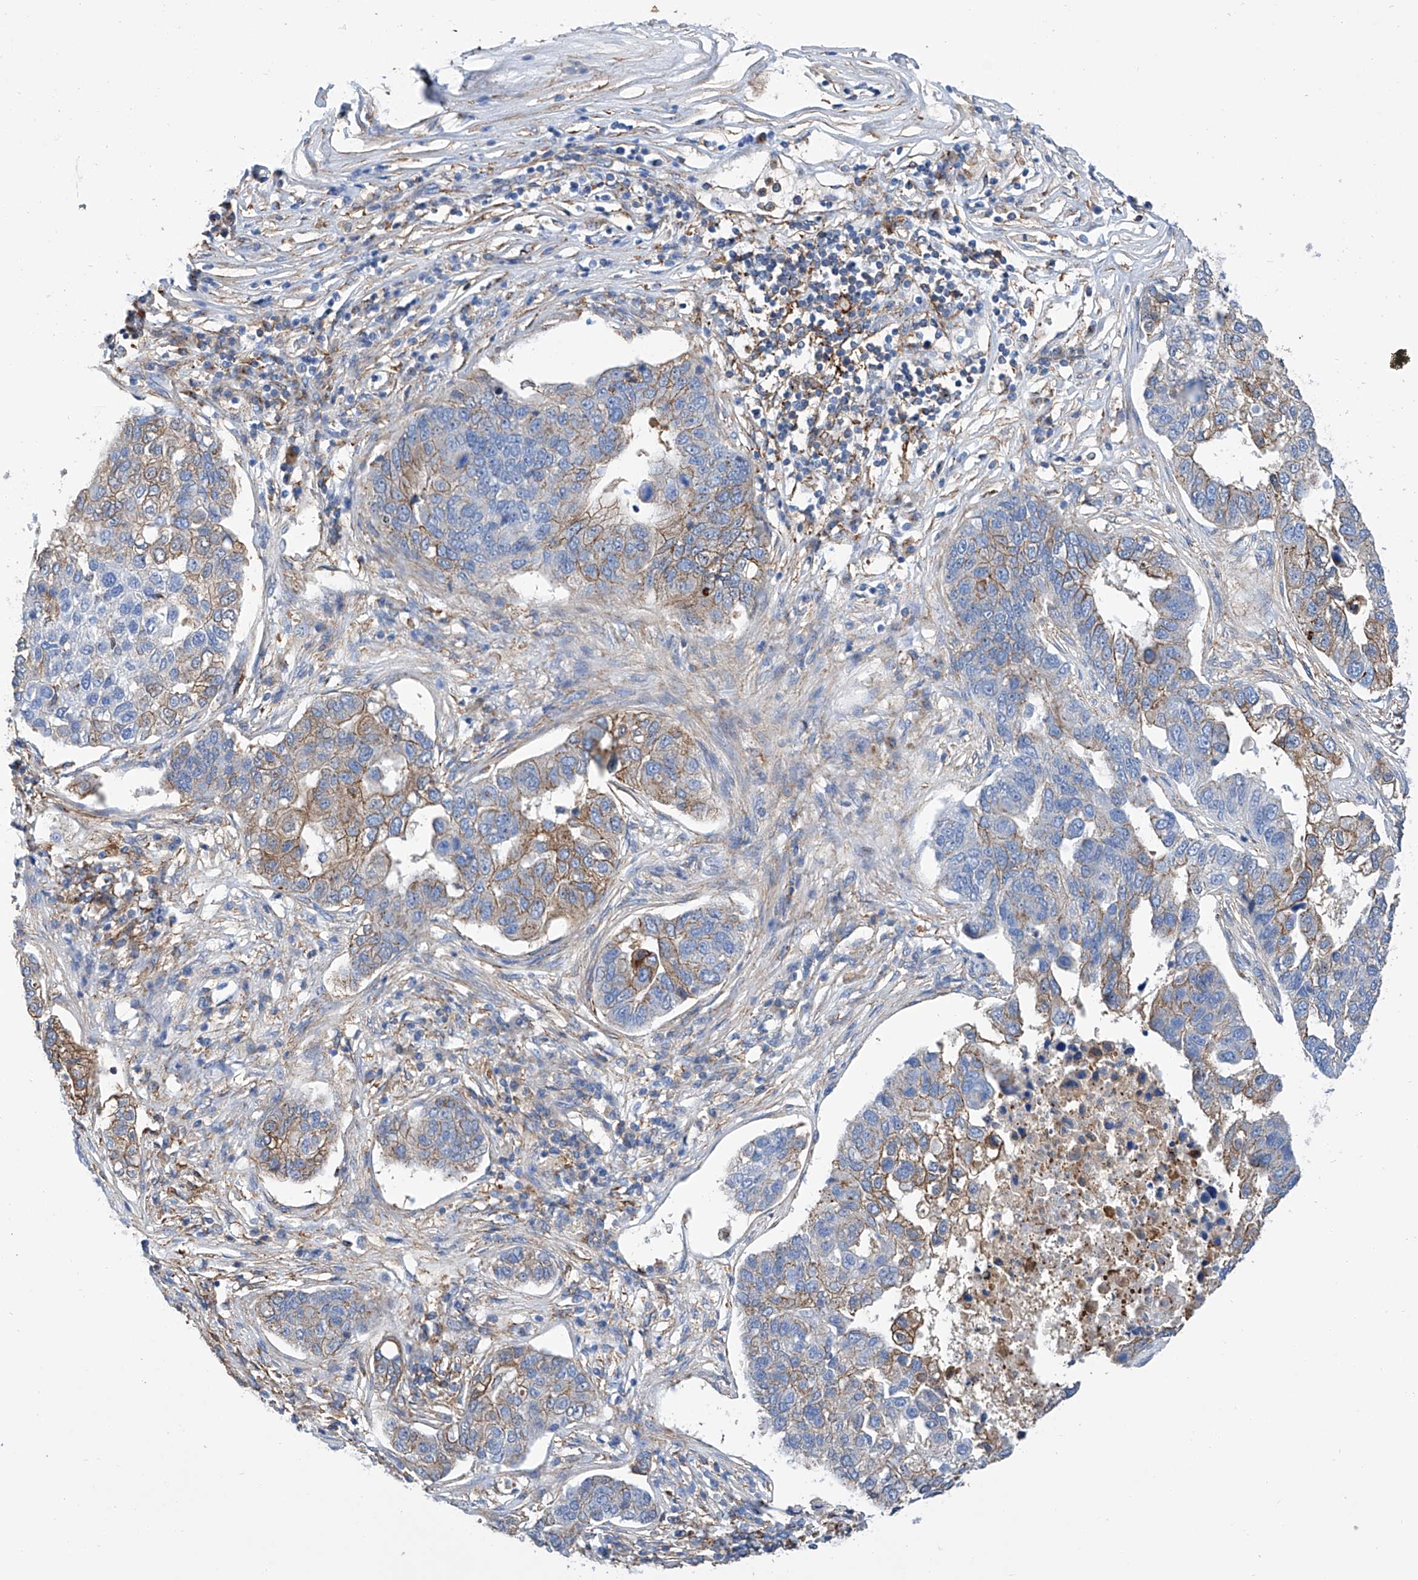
{"staining": {"intensity": "moderate", "quantity": "<25%", "location": "cytoplasmic/membranous"}, "tissue": "pancreatic cancer", "cell_type": "Tumor cells", "image_type": "cancer", "snomed": [{"axis": "morphology", "description": "Adenocarcinoma, NOS"}, {"axis": "topography", "description": "Pancreas"}], "caption": "Immunohistochemistry (IHC) photomicrograph of neoplastic tissue: pancreatic cancer (adenocarcinoma) stained using IHC reveals low levels of moderate protein expression localized specifically in the cytoplasmic/membranous of tumor cells, appearing as a cytoplasmic/membranous brown color.", "gene": "GPT", "patient": {"sex": "female", "age": 61}}